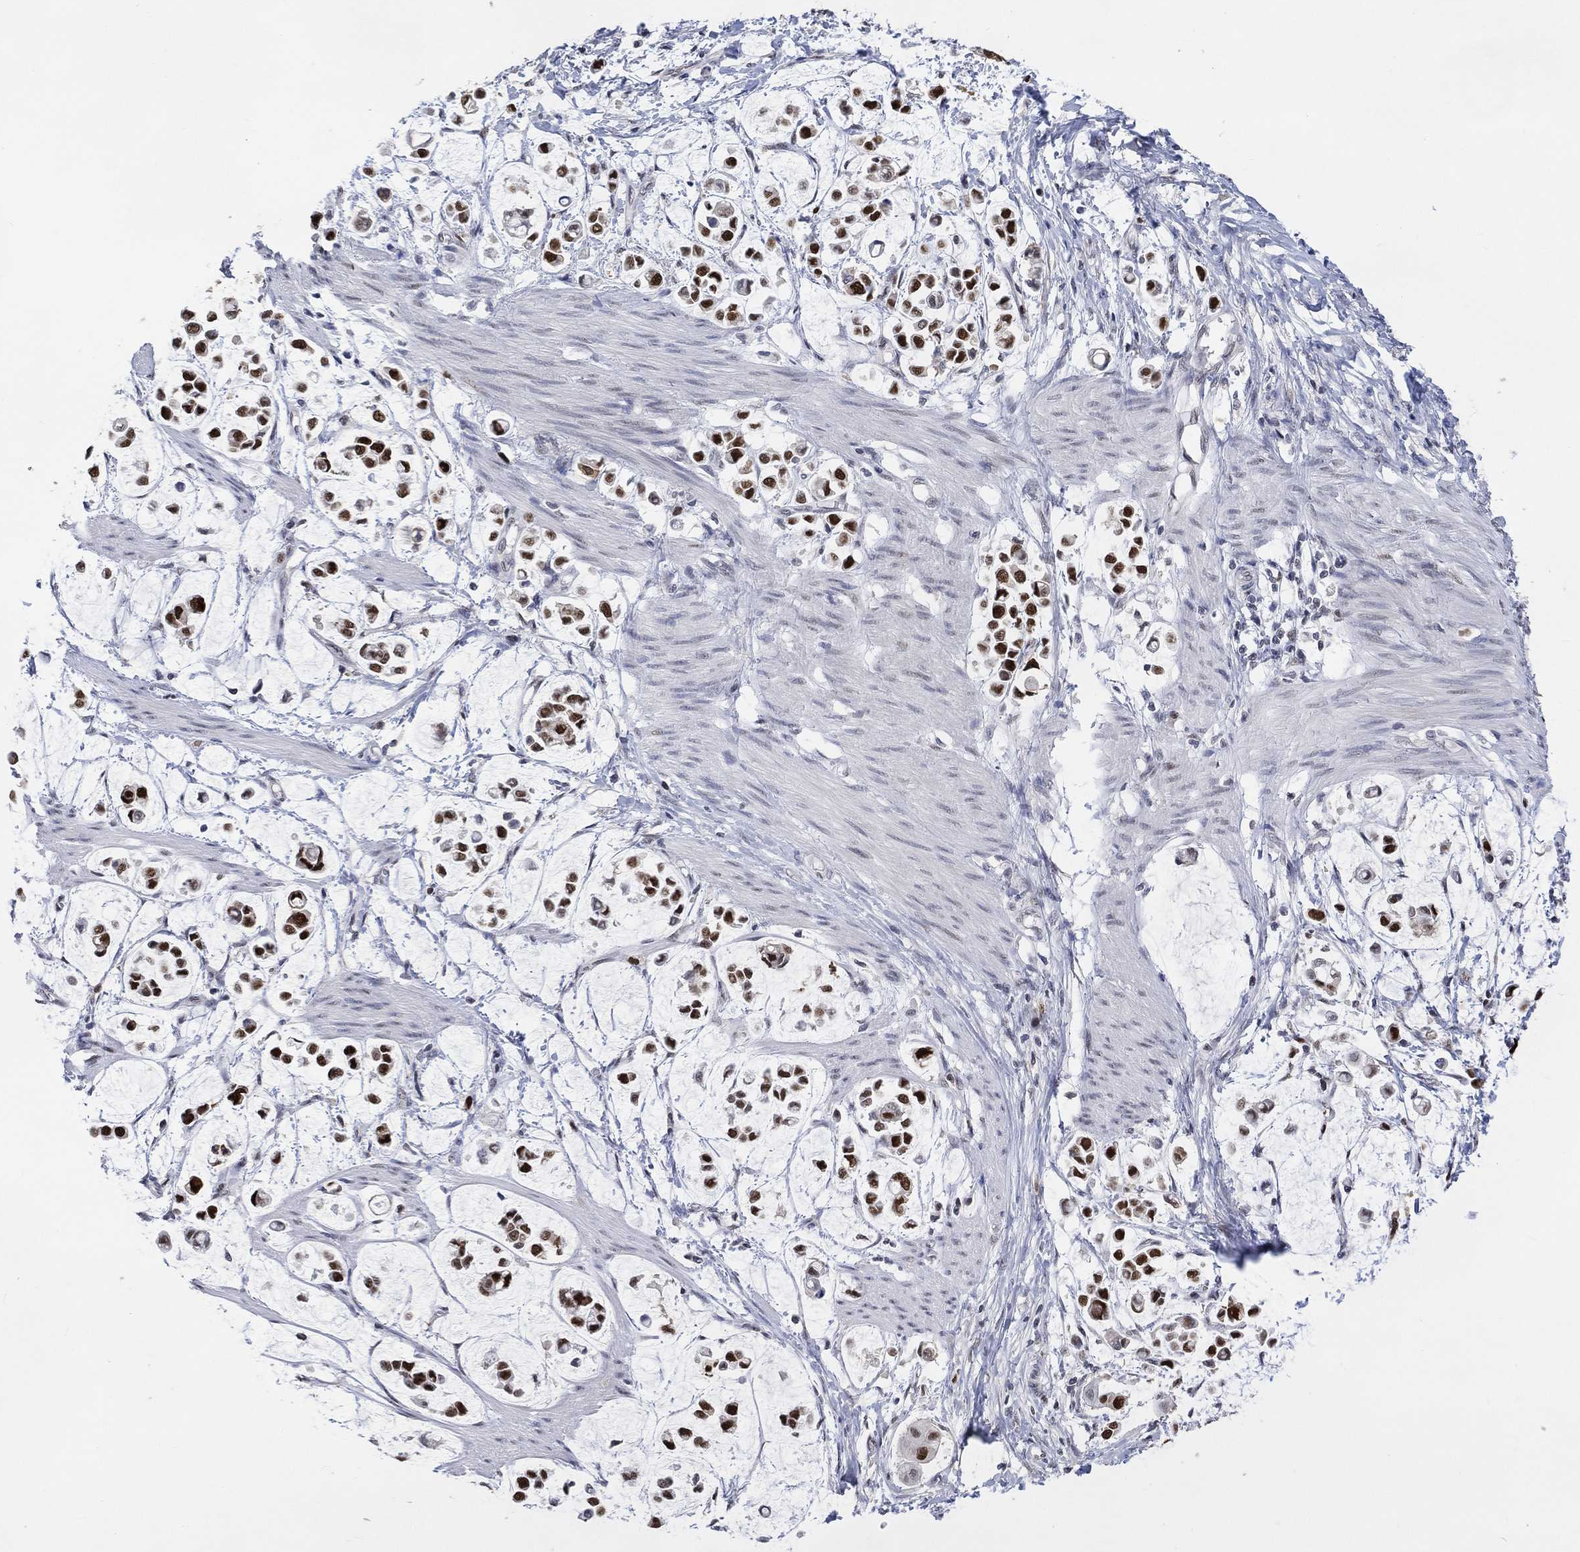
{"staining": {"intensity": "strong", "quantity": ">75%", "location": "nuclear"}, "tissue": "stomach cancer", "cell_type": "Tumor cells", "image_type": "cancer", "snomed": [{"axis": "morphology", "description": "Adenocarcinoma, NOS"}, {"axis": "topography", "description": "Stomach"}], "caption": "Human stomach cancer stained with a protein marker displays strong staining in tumor cells.", "gene": "RAD54L2", "patient": {"sex": "male", "age": 82}}